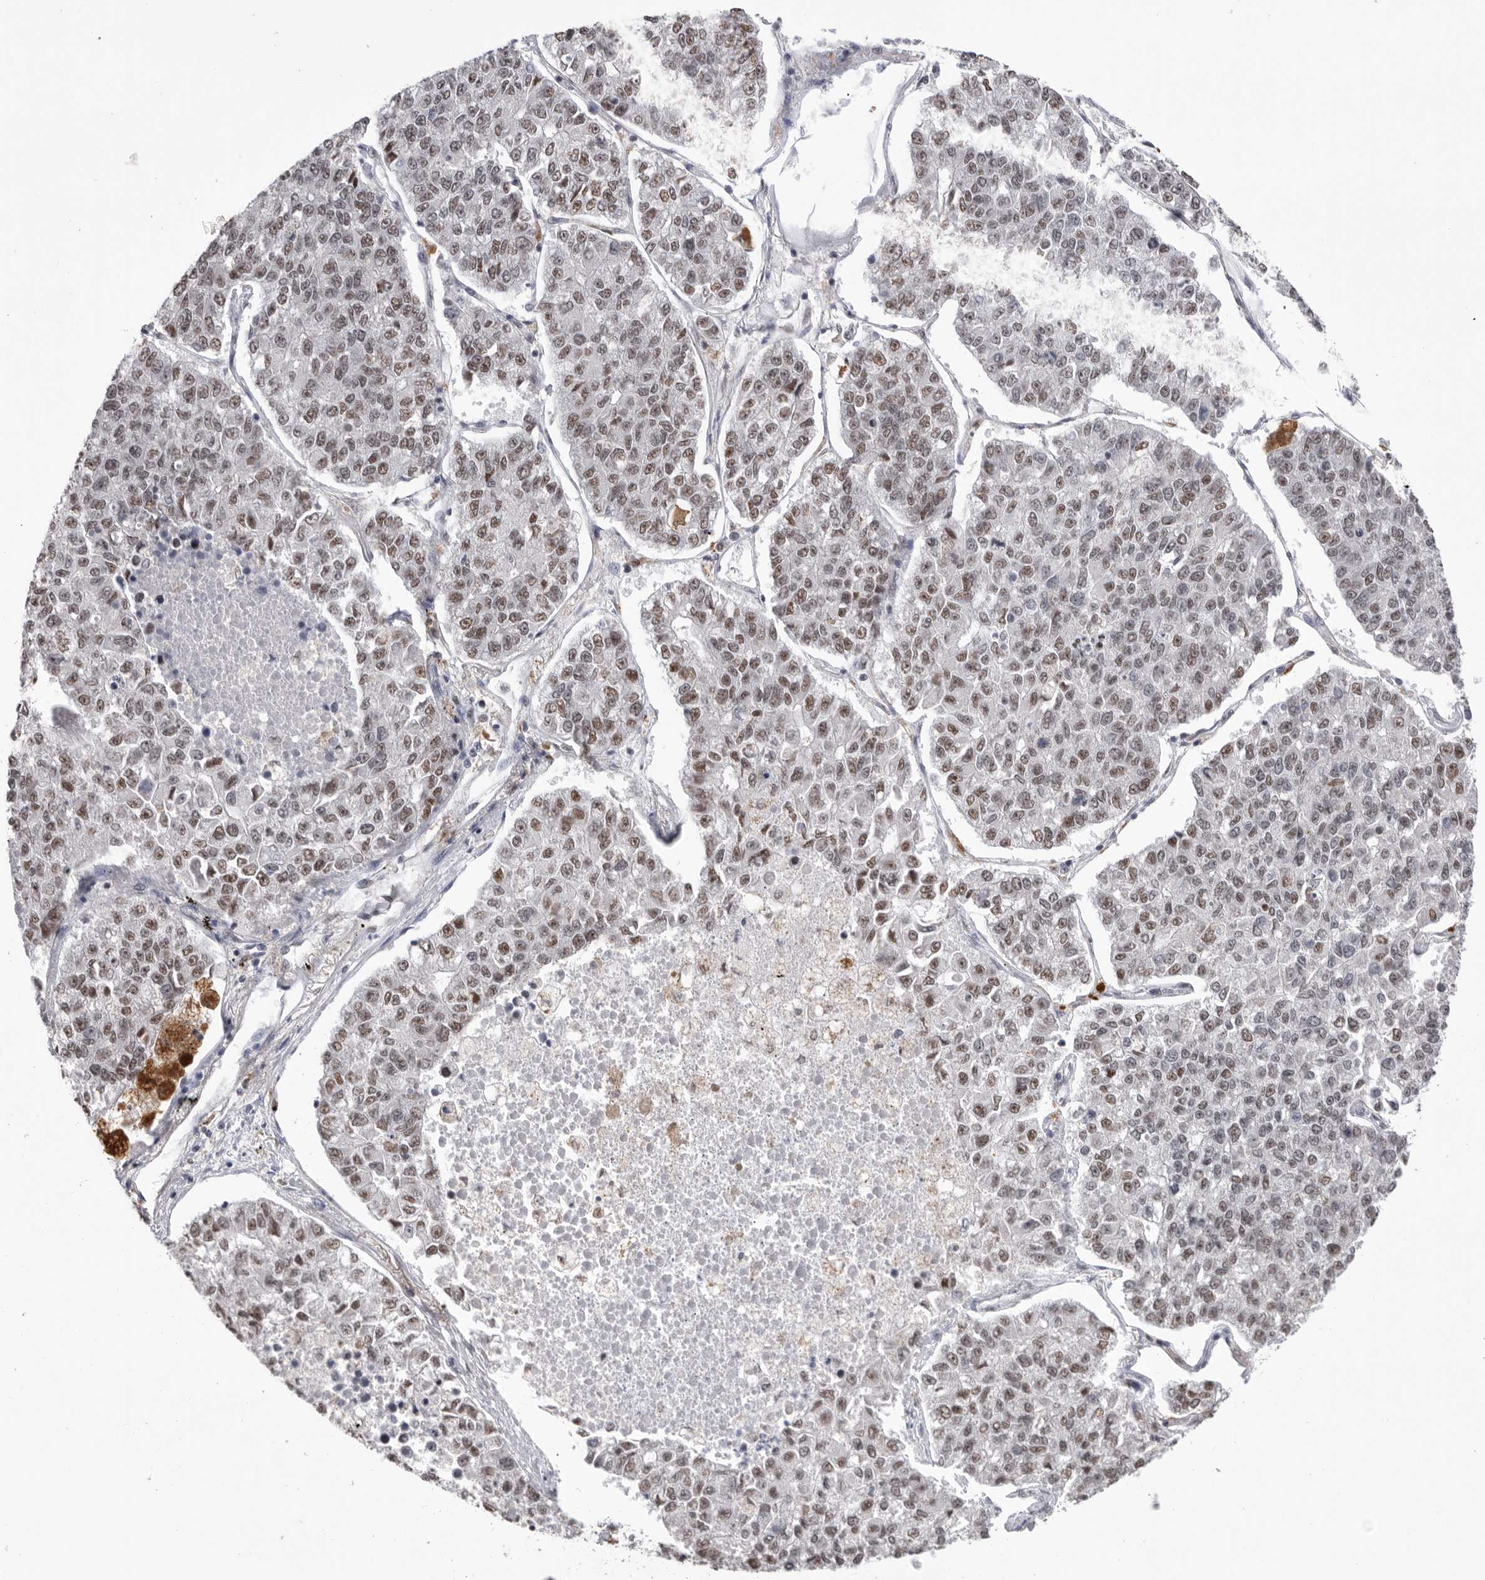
{"staining": {"intensity": "moderate", "quantity": "25%-75%", "location": "nuclear"}, "tissue": "lung cancer", "cell_type": "Tumor cells", "image_type": "cancer", "snomed": [{"axis": "morphology", "description": "Adenocarcinoma, NOS"}, {"axis": "topography", "description": "Lung"}], "caption": "DAB (3,3'-diaminobenzidine) immunohistochemical staining of adenocarcinoma (lung) reveals moderate nuclear protein expression in approximately 25%-75% of tumor cells.", "gene": "BCLAF3", "patient": {"sex": "male", "age": 49}}